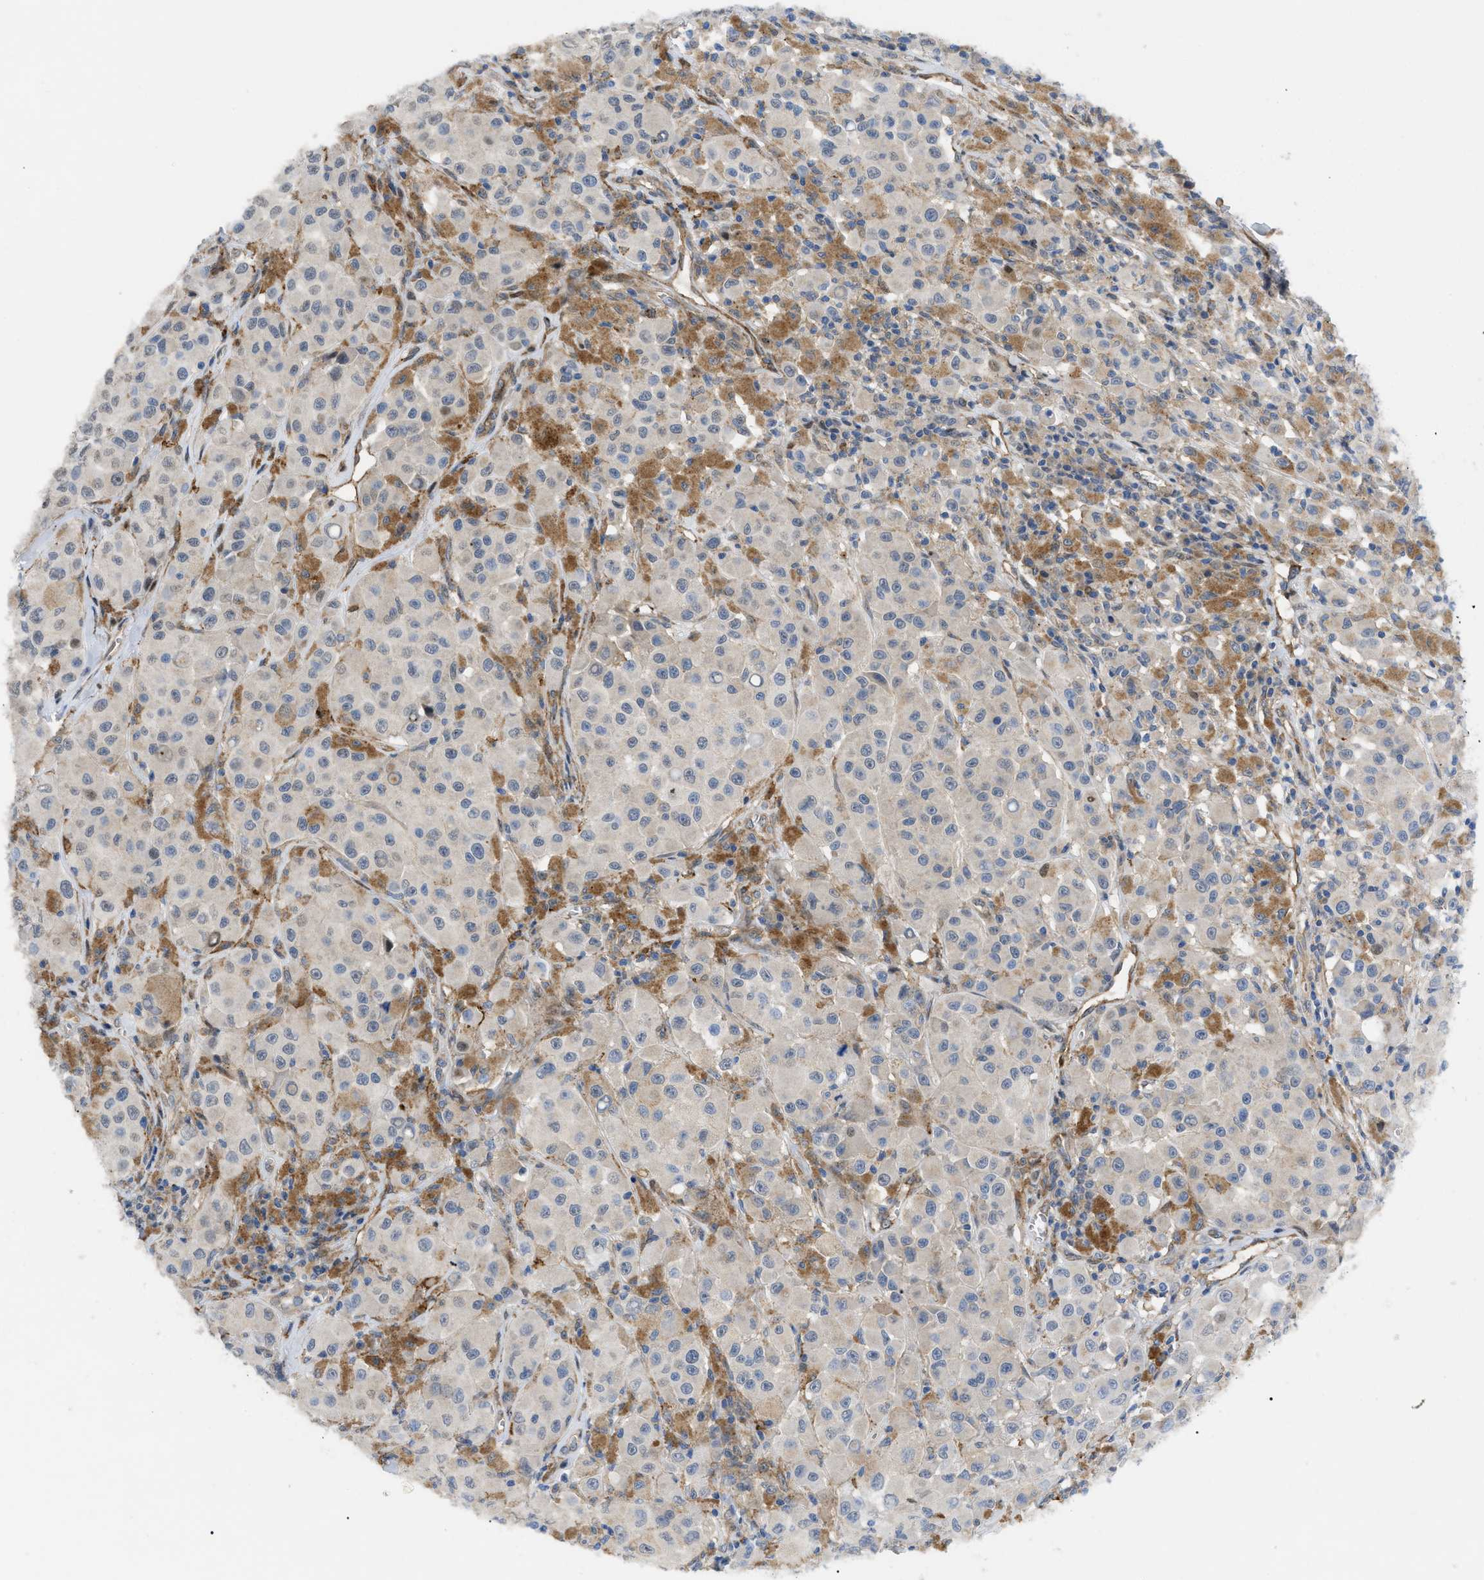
{"staining": {"intensity": "weak", "quantity": ">75%", "location": "cytoplasmic/membranous"}, "tissue": "melanoma", "cell_type": "Tumor cells", "image_type": "cancer", "snomed": [{"axis": "morphology", "description": "Malignant melanoma, NOS"}, {"axis": "topography", "description": "Skin"}], "caption": "Weak cytoplasmic/membranous protein staining is appreciated in approximately >75% of tumor cells in melanoma. (brown staining indicates protein expression, while blue staining denotes nuclei).", "gene": "SFXN5", "patient": {"sex": "male", "age": 84}}